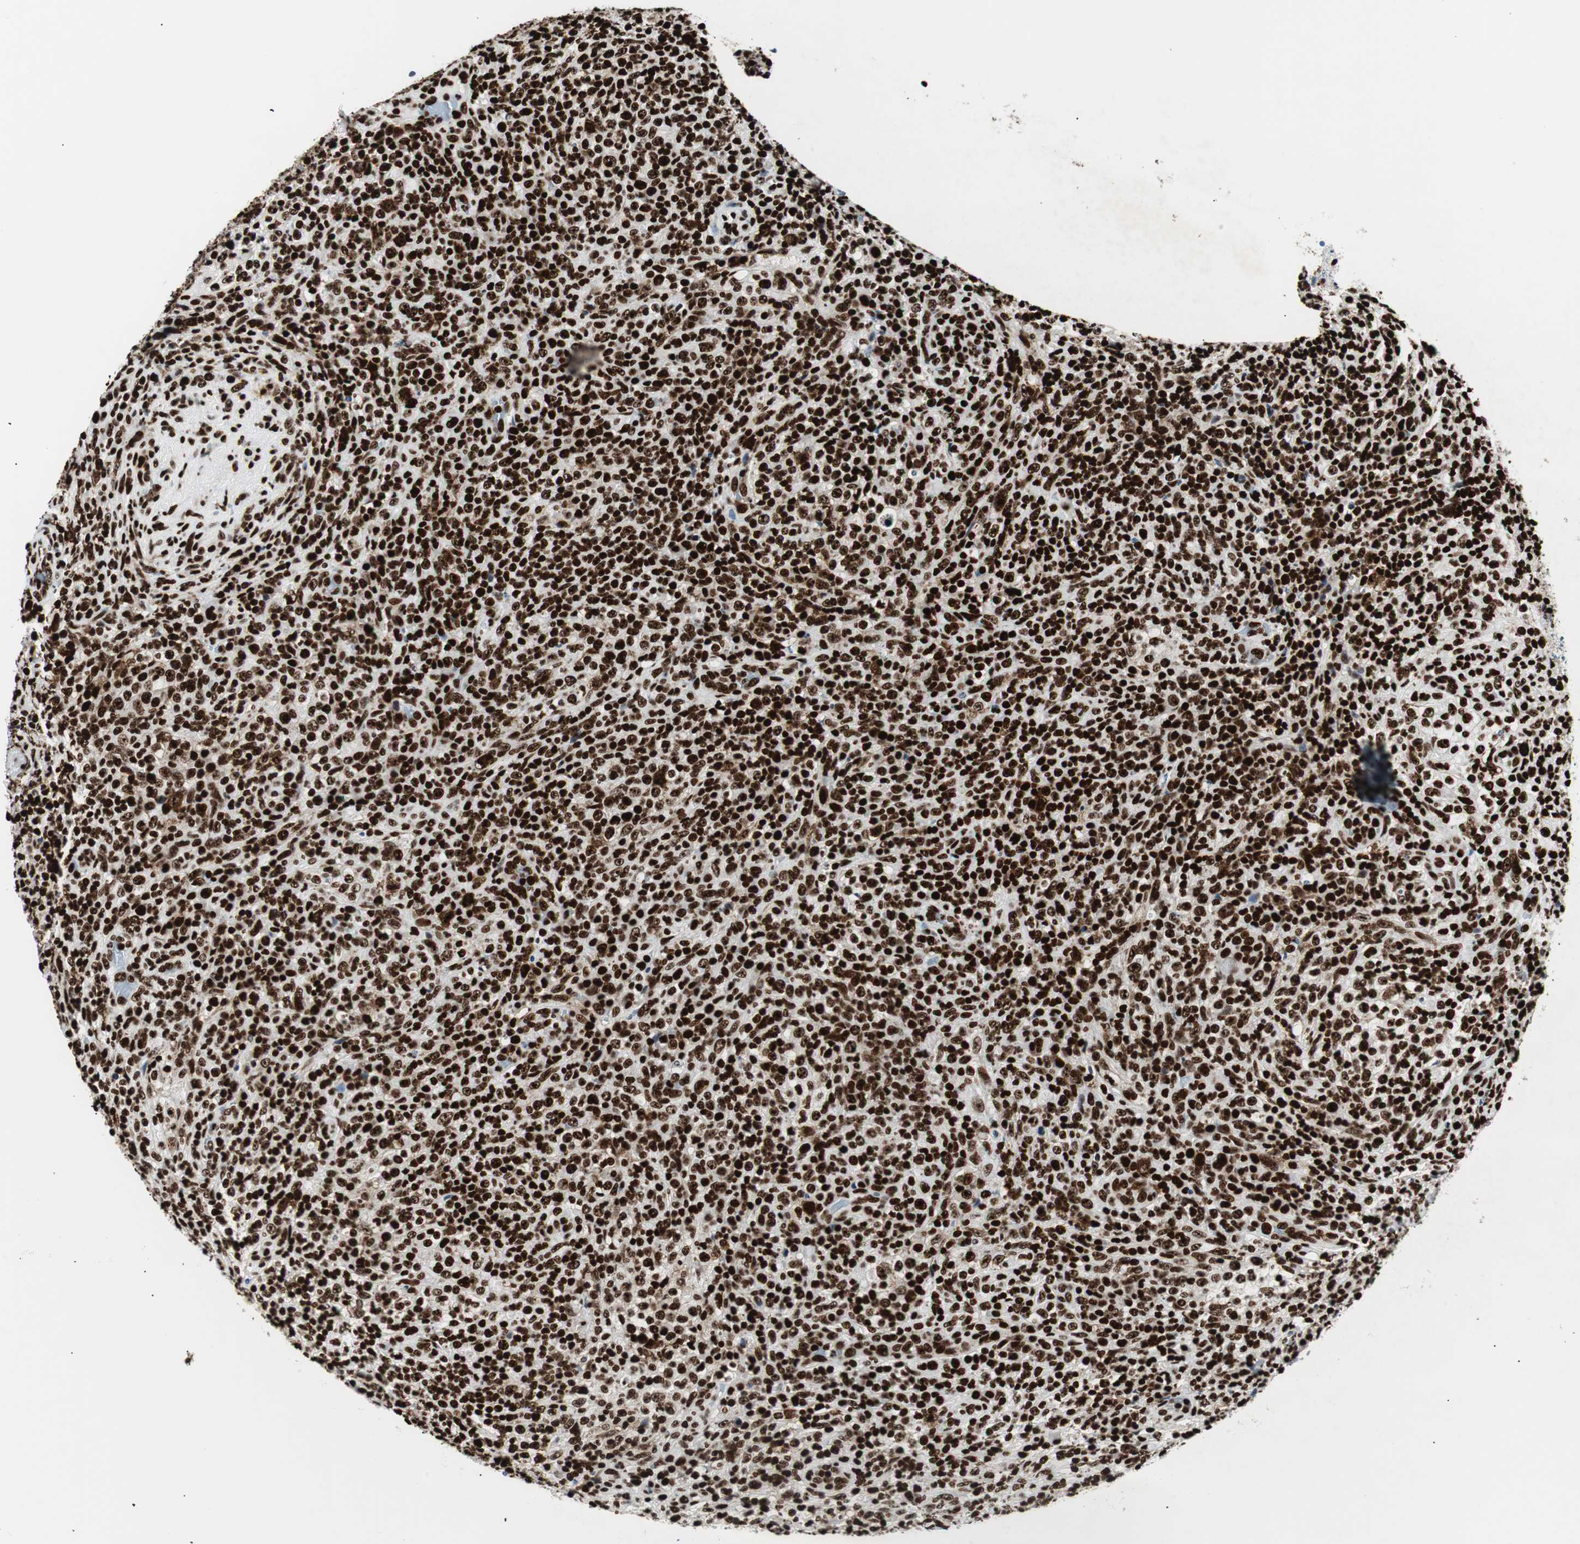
{"staining": {"intensity": "strong", "quantity": ">75%", "location": "nuclear"}, "tissue": "lymphoma", "cell_type": "Tumor cells", "image_type": "cancer", "snomed": [{"axis": "morphology", "description": "Malignant lymphoma, non-Hodgkin's type, High grade"}, {"axis": "topography", "description": "Lymph node"}], "caption": "Immunohistochemical staining of human lymphoma shows high levels of strong nuclear staining in about >75% of tumor cells.", "gene": "NCL", "patient": {"sex": "female", "age": 76}}